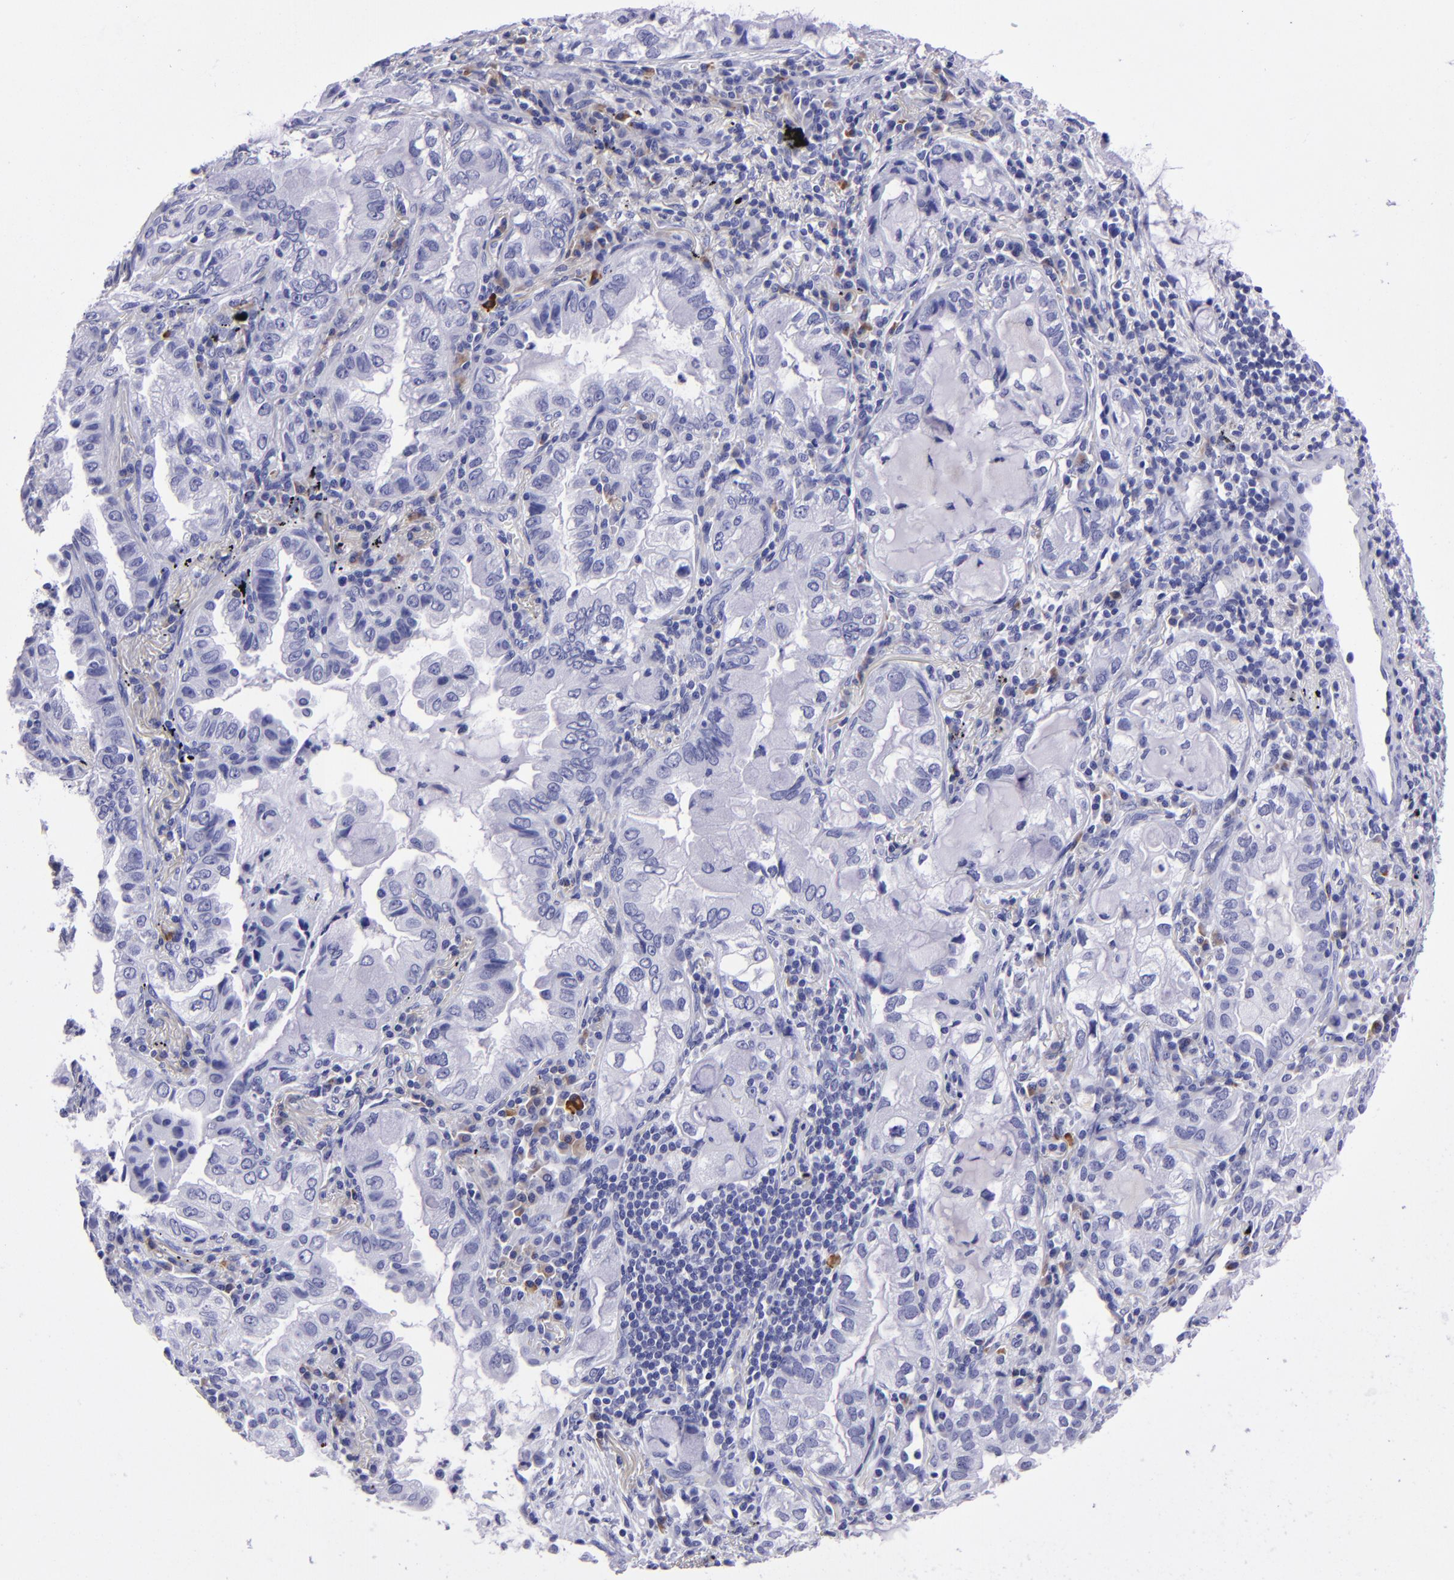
{"staining": {"intensity": "negative", "quantity": "none", "location": "none"}, "tissue": "lung cancer", "cell_type": "Tumor cells", "image_type": "cancer", "snomed": [{"axis": "morphology", "description": "Adenocarcinoma, NOS"}, {"axis": "topography", "description": "Lung"}], "caption": "Tumor cells show no significant protein expression in lung cancer.", "gene": "TYRP1", "patient": {"sex": "female", "age": 50}}